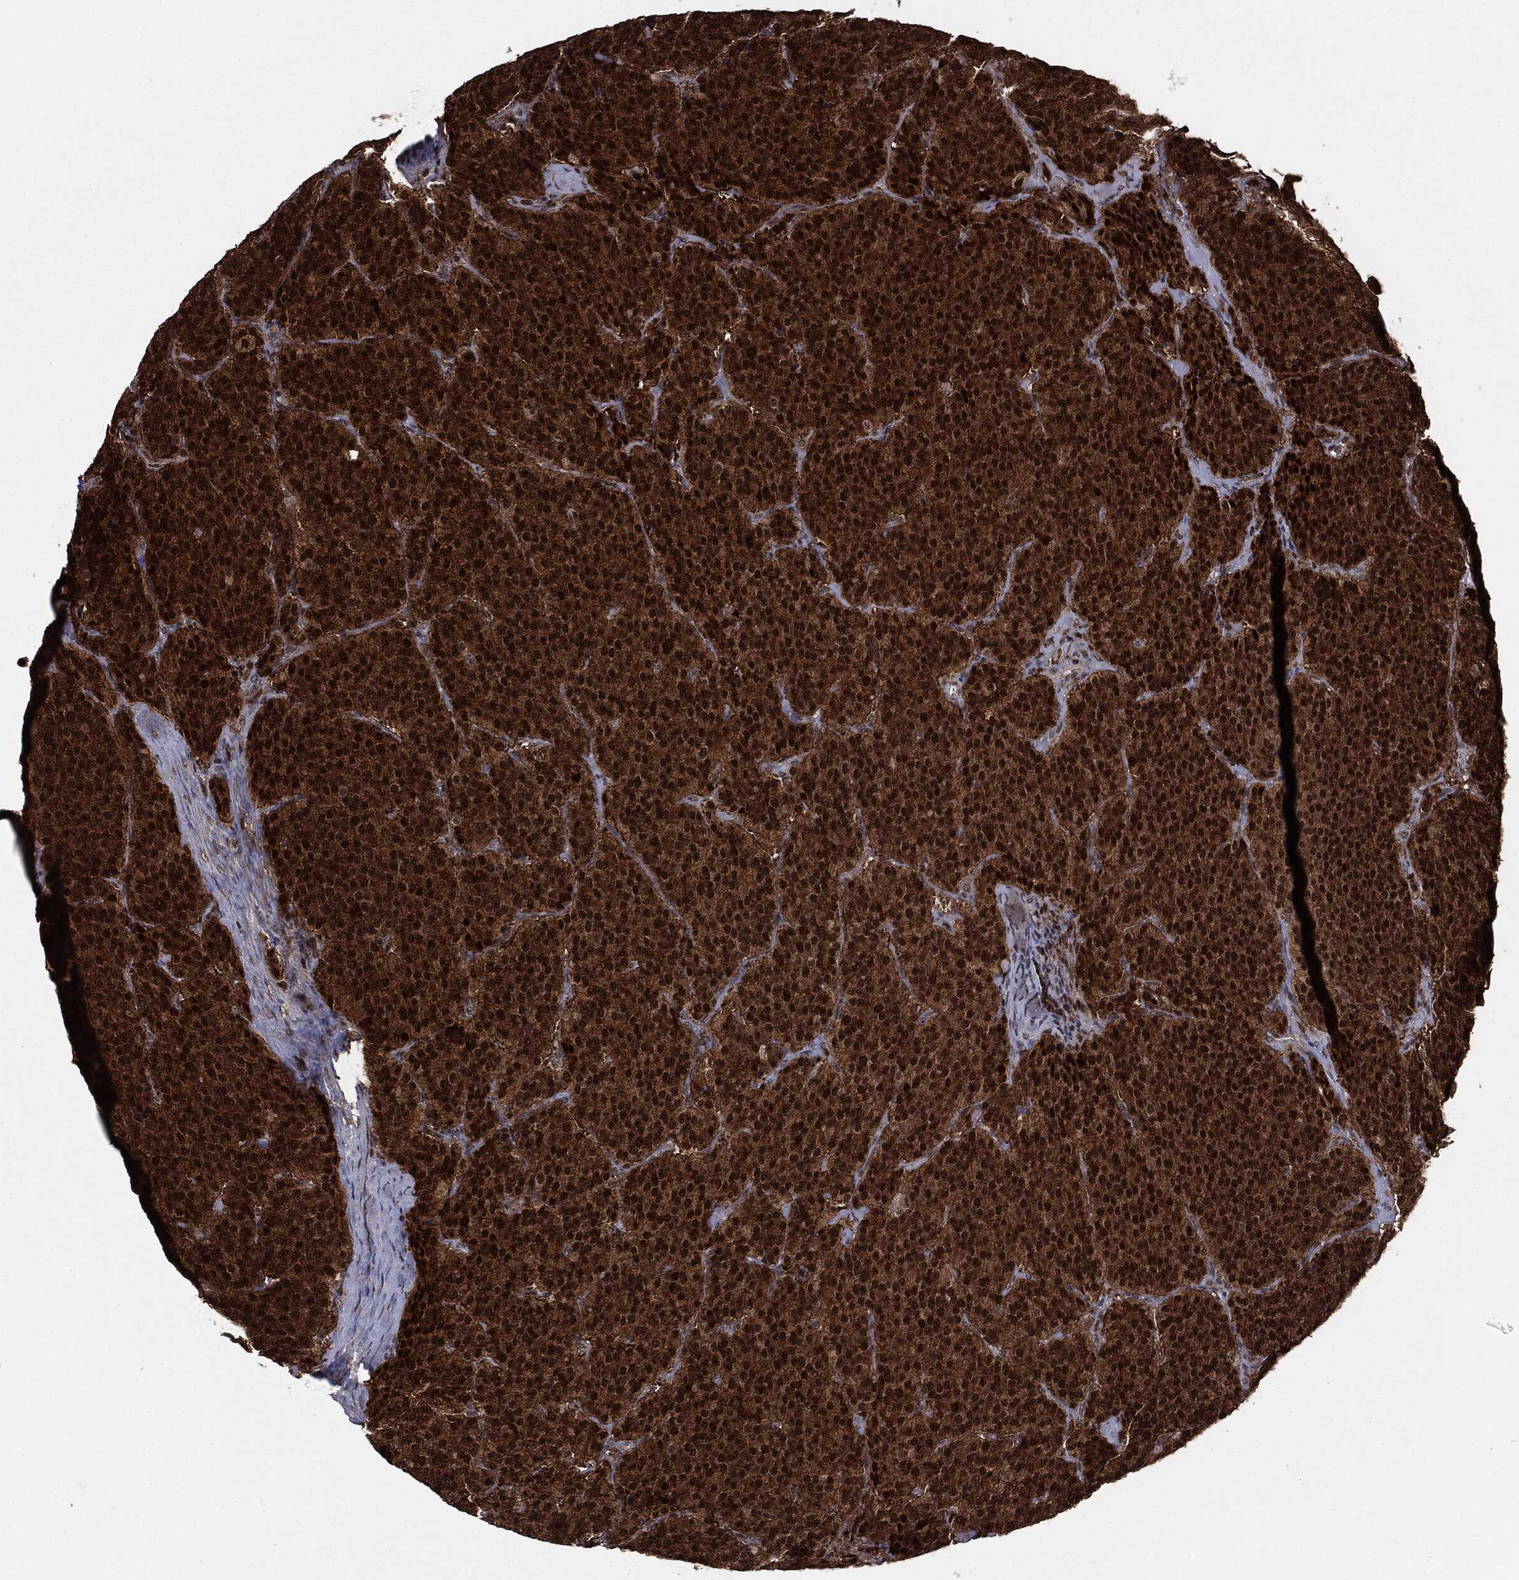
{"staining": {"intensity": "strong", "quantity": ">75%", "location": "cytoplasmic/membranous,nuclear"}, "tissue": "carcinoid", "cell_type": "Tumor cells", "image_type": "cancer", "snomed": [{"axis": "morphology", "description": "Carcinoid, malignant, NOS"}, {"axis": "topography", "description": "Small intestine"}], "caption": "A brown stain shows strong cytoplasmic/membranous and nuclear positivity of a protein in human malignant carcinoid tumor cells. (Brightfield microscopy of DAB IHC at high magnification).", "gene": "PTPA", "patient": {"sex": "female", "age": 58}}